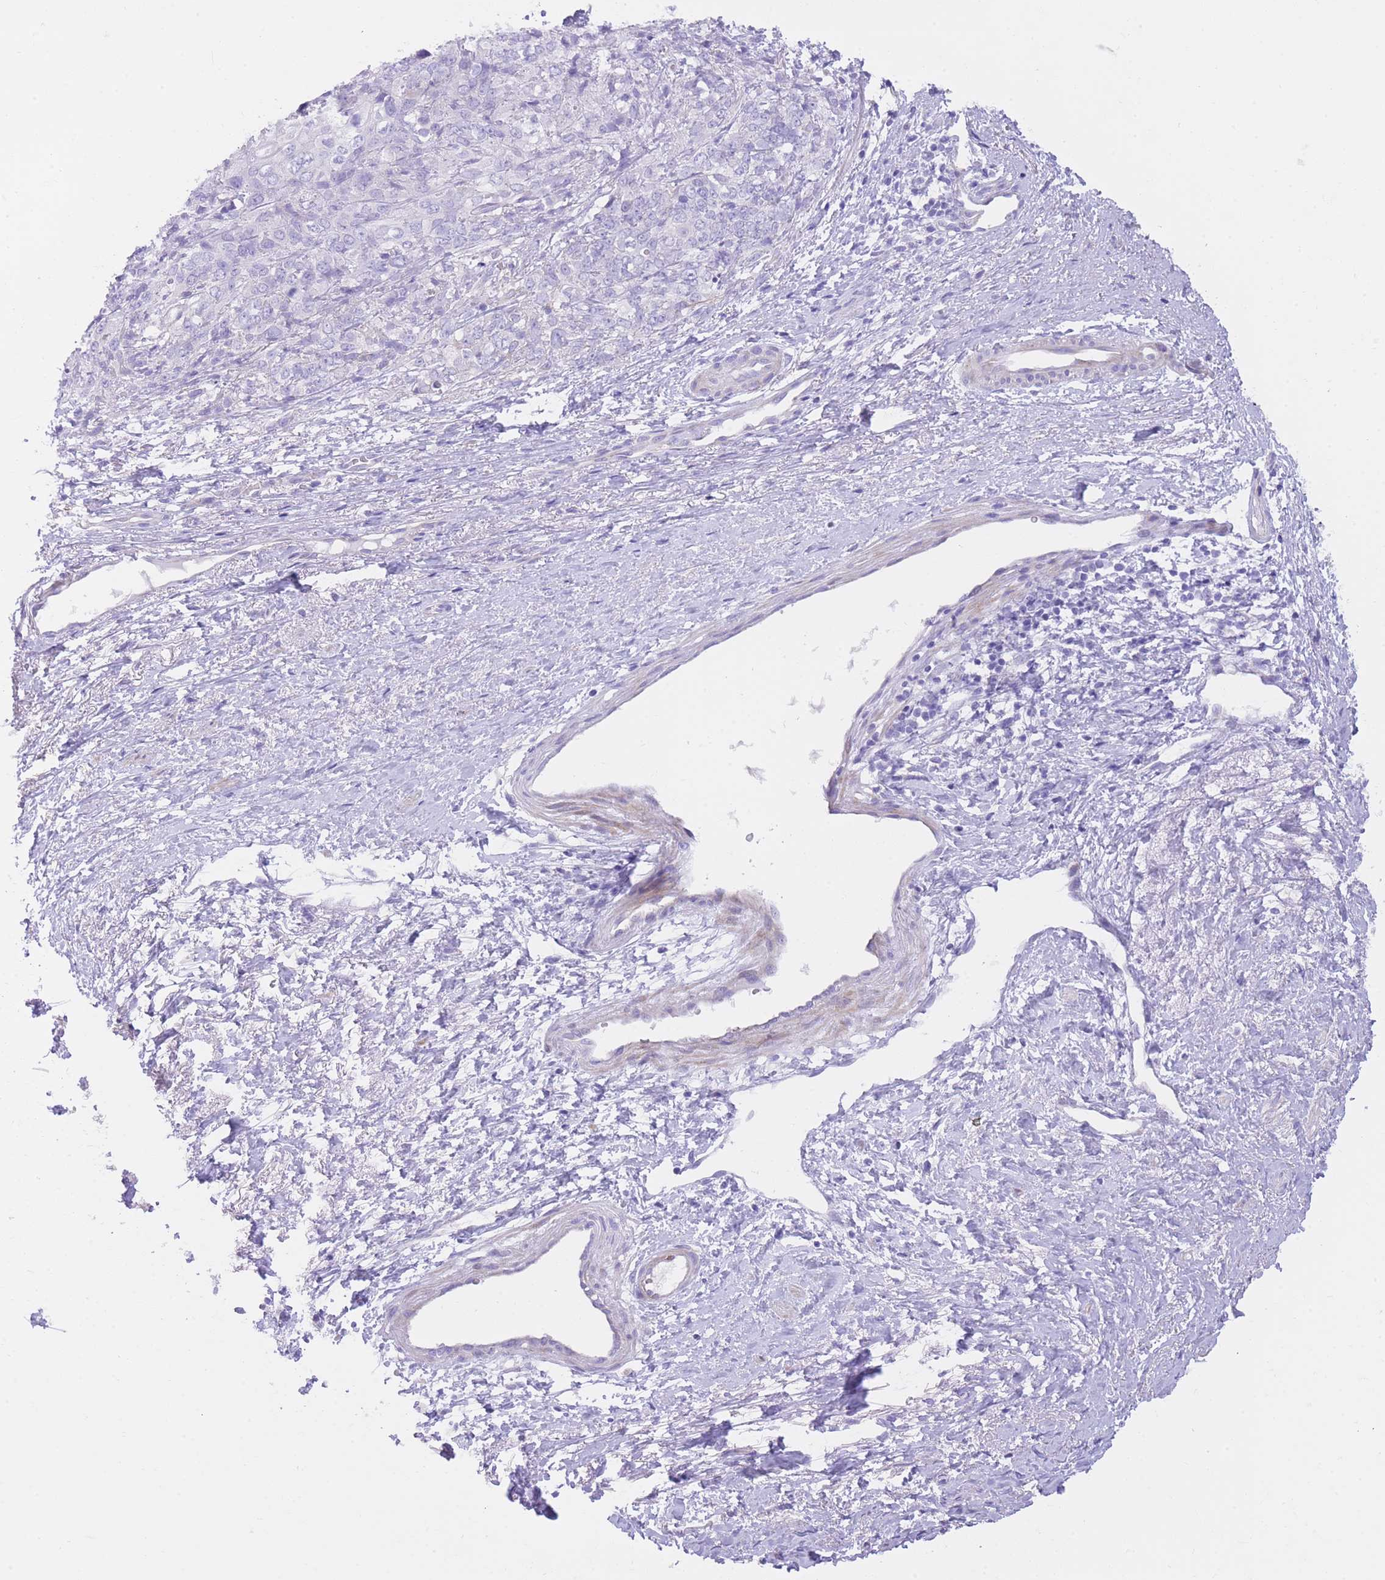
{"staining": {"intensity": "negative", "quantity": "none", "location": "none"}, "tissue": "skin cancer", "cell_type": "Tumor cells", "image_type": "cancer", "snomed": [{"axis": "morphology", "description": "Squamous cell carcinoma, NOS"}, {"axis": "topography", "description": "Skin"}, {"axis": "topography", "description": "Vulva"}], "caption": "Immunohistochemistry (IHC) image of human skin squamous cell carcinoma stained for a protein (brown), which demonstrates no staining in tumor cells.", "gene": "QTRT1", "patient": {"sex": "female", "age": 85}}